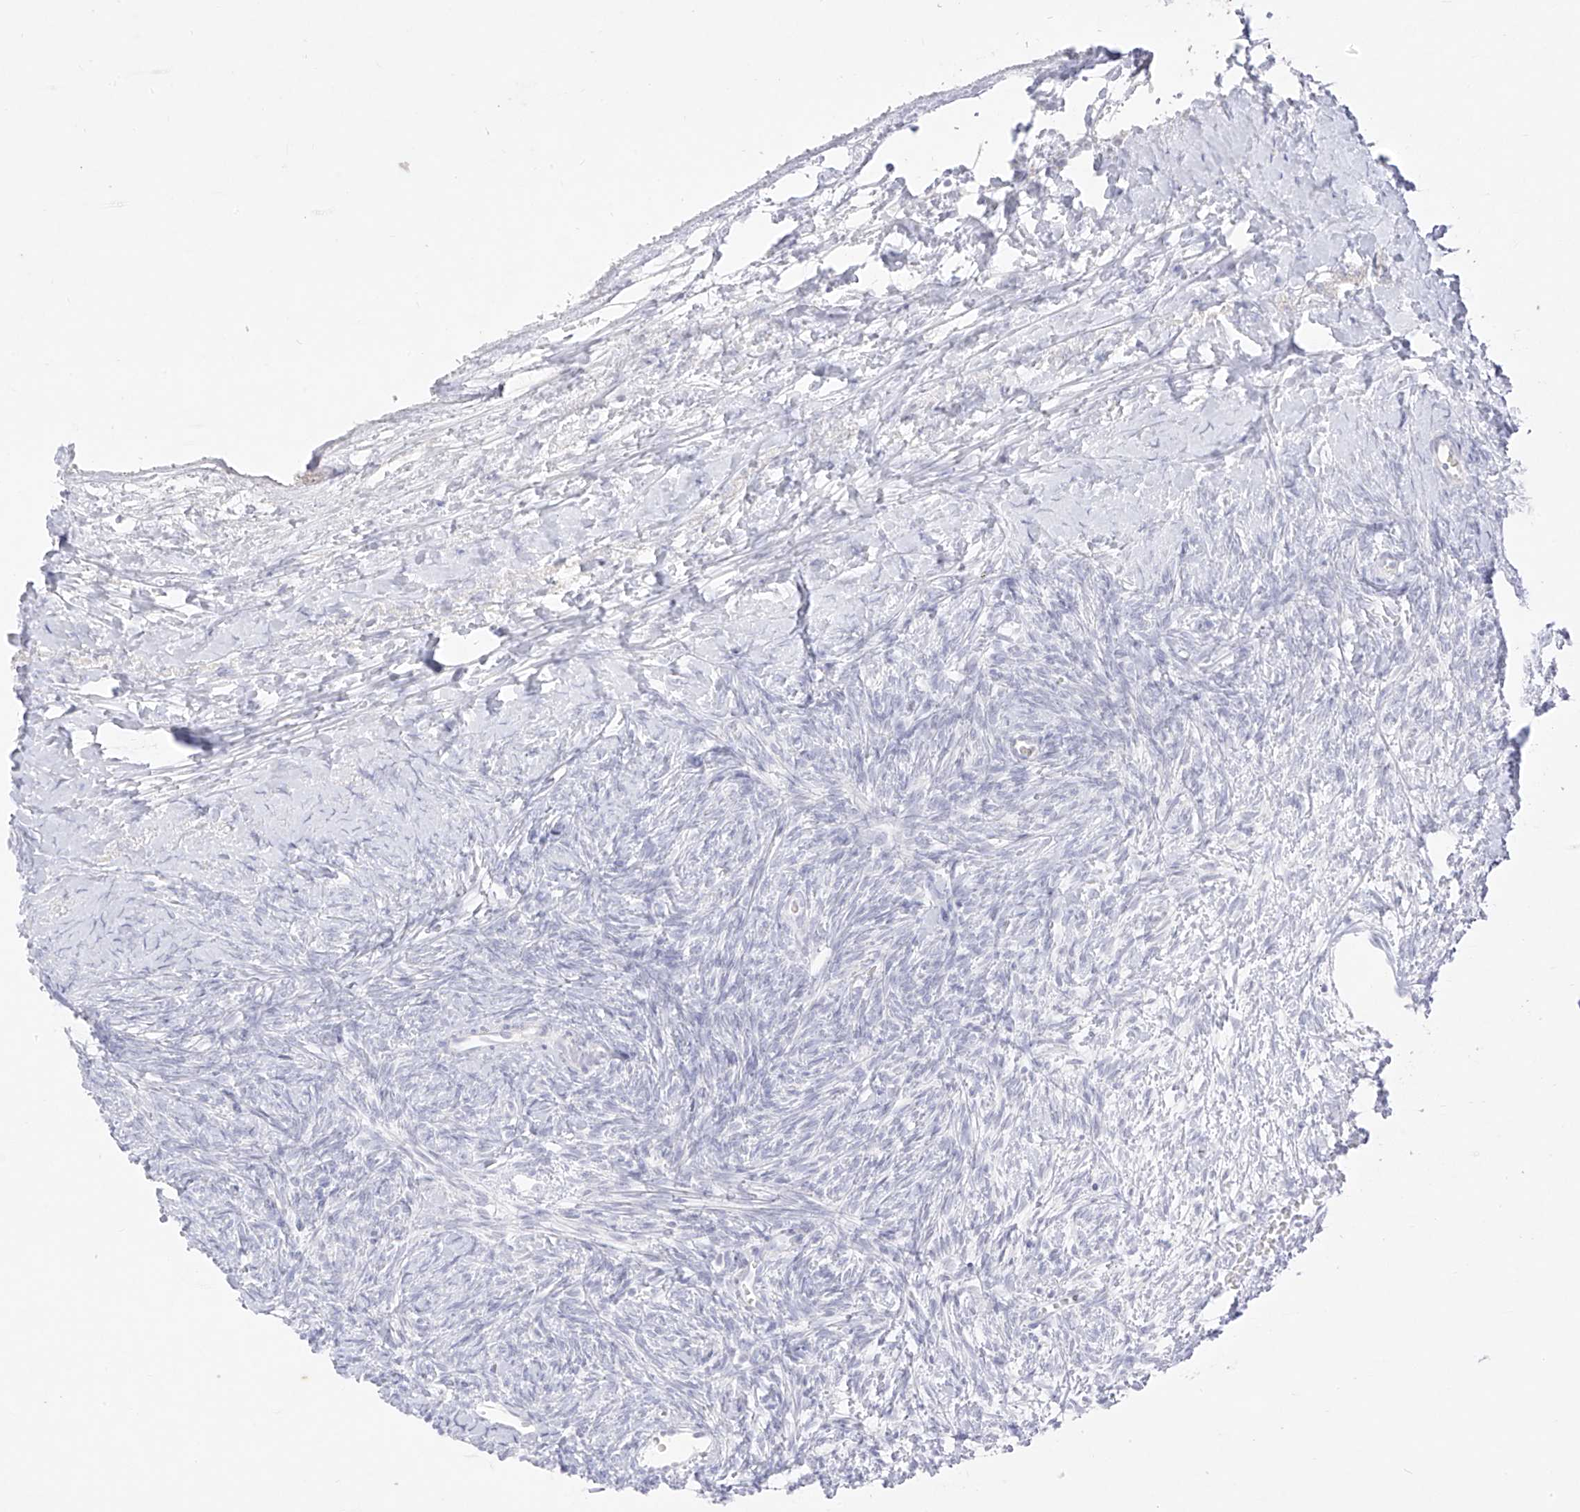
{"staining": {"intensity": "negative", "quantity": "none", "location": "none"}, "tissue": "ovary", "cell_type": "Ovarian stroma cells", "image_type": "normal", "snomed": [{"axis": "morphology", "description": "Normal tissue, NOS"}, {"axis": "morphology", "description": "Developmental malformation"}, {"axis": "topography", "description": "Ovary"}], "caption": "Human ovary stained for a protein using immunohistochemistry (IHC) demonstrates no staining in ovarian stroma cells.", "gene": "TGM4", "patient": {"sex": "female", "age": 39}}